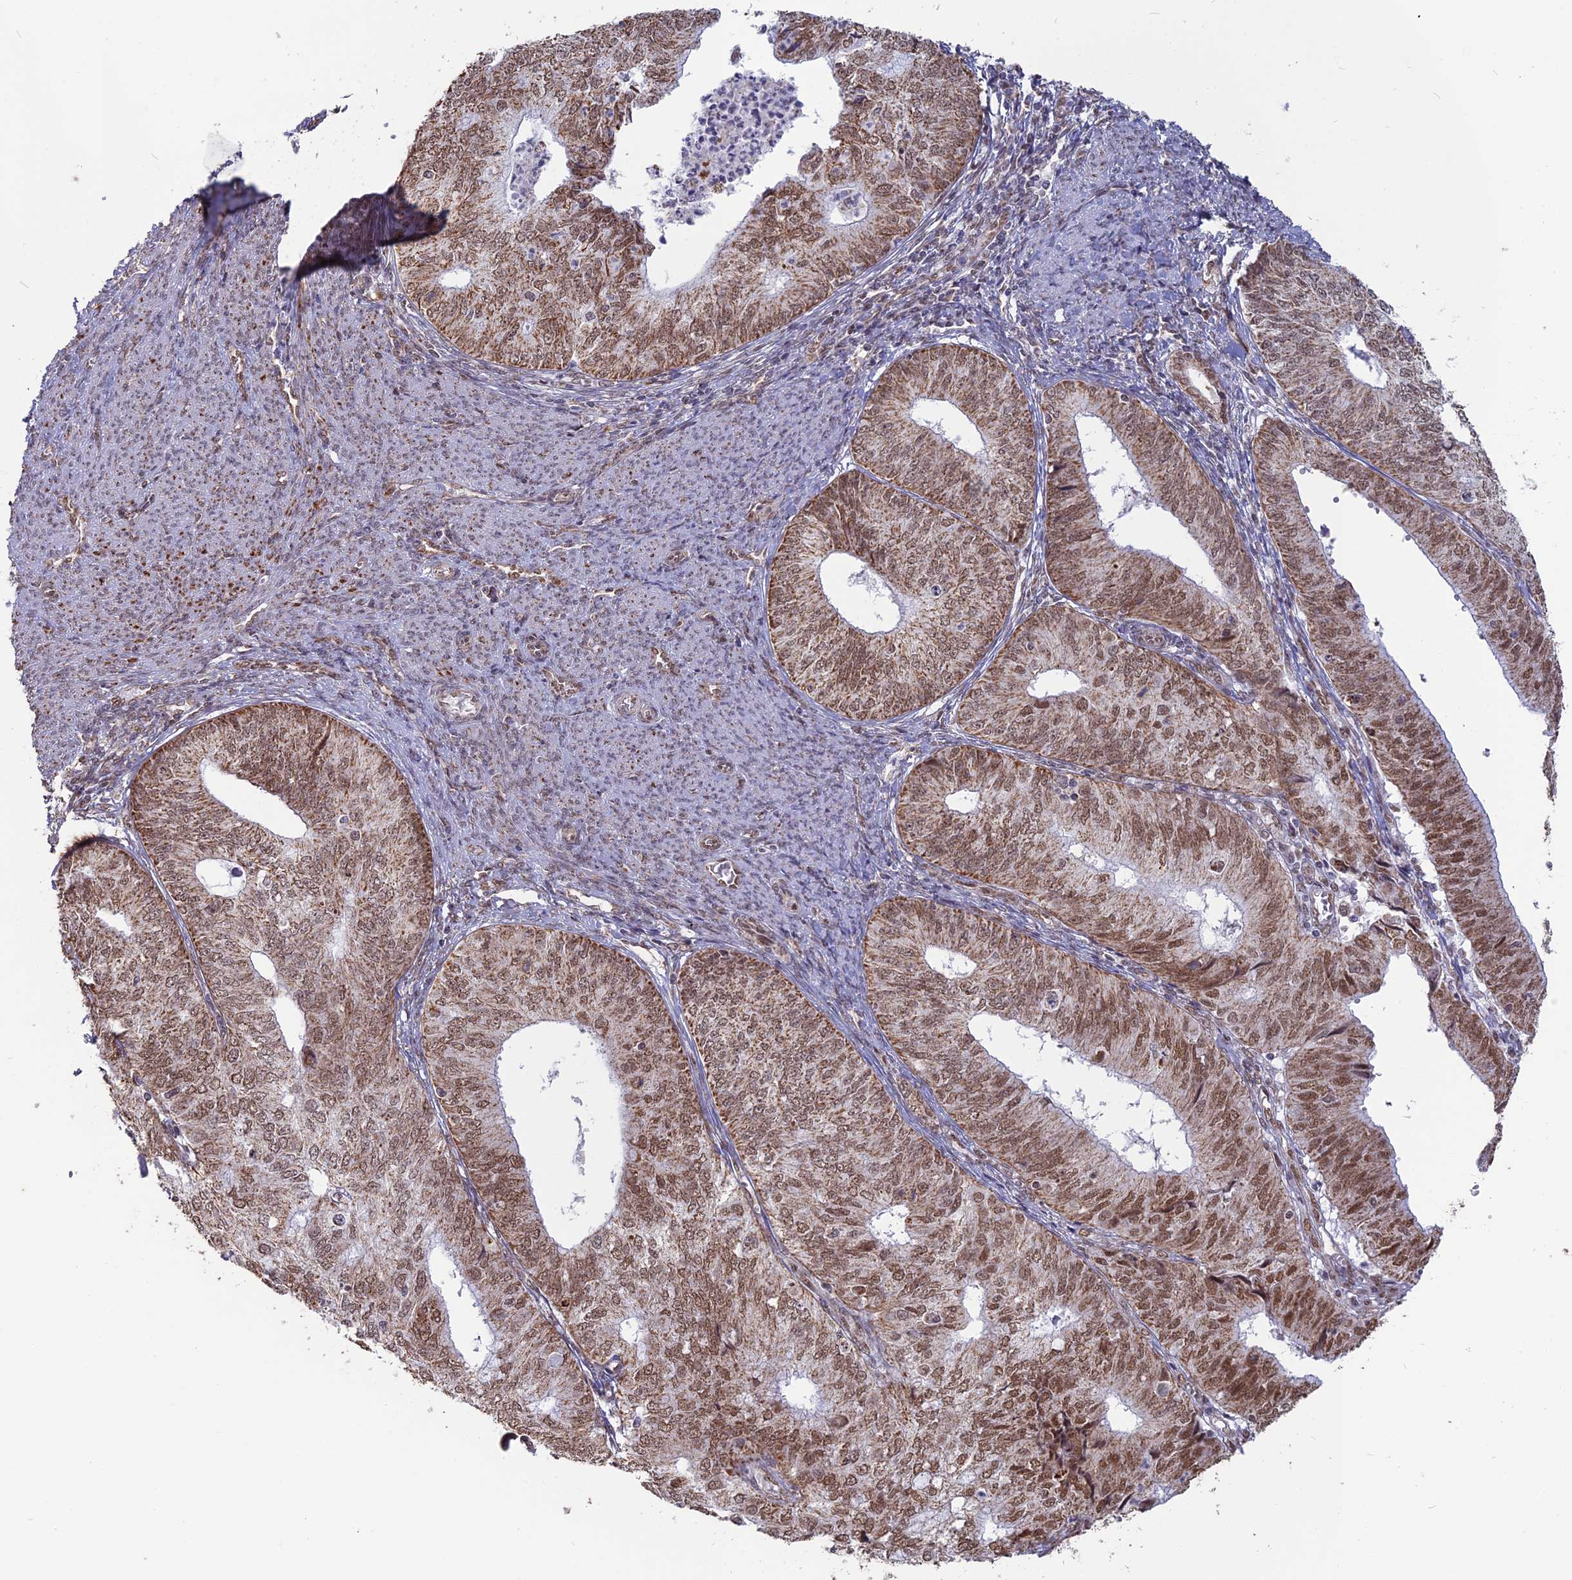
{"staining": {"intensity": "moderate", "quantity": ">75%", "location": "cytoplasmic/membranous,nuclear"}, "tissue": "endometrial cancer", "cell_type": "Tumor cells", "image_type": "cancer", "snomed": [{"axis": "morphology", "description": "Adenocarcinoma, NOS"}, {"axis": "topography", "description": "Endometrium"}], "caption": "High-power microscopy captured an IHC image of endometrial adenocarcinoma, revealing moderate cytoplasmic/membranous and nuclear expression in about >75% of tumor cells.", "gene": "ARHGAP40", "patient": {"sex": "female", "age": 68}}